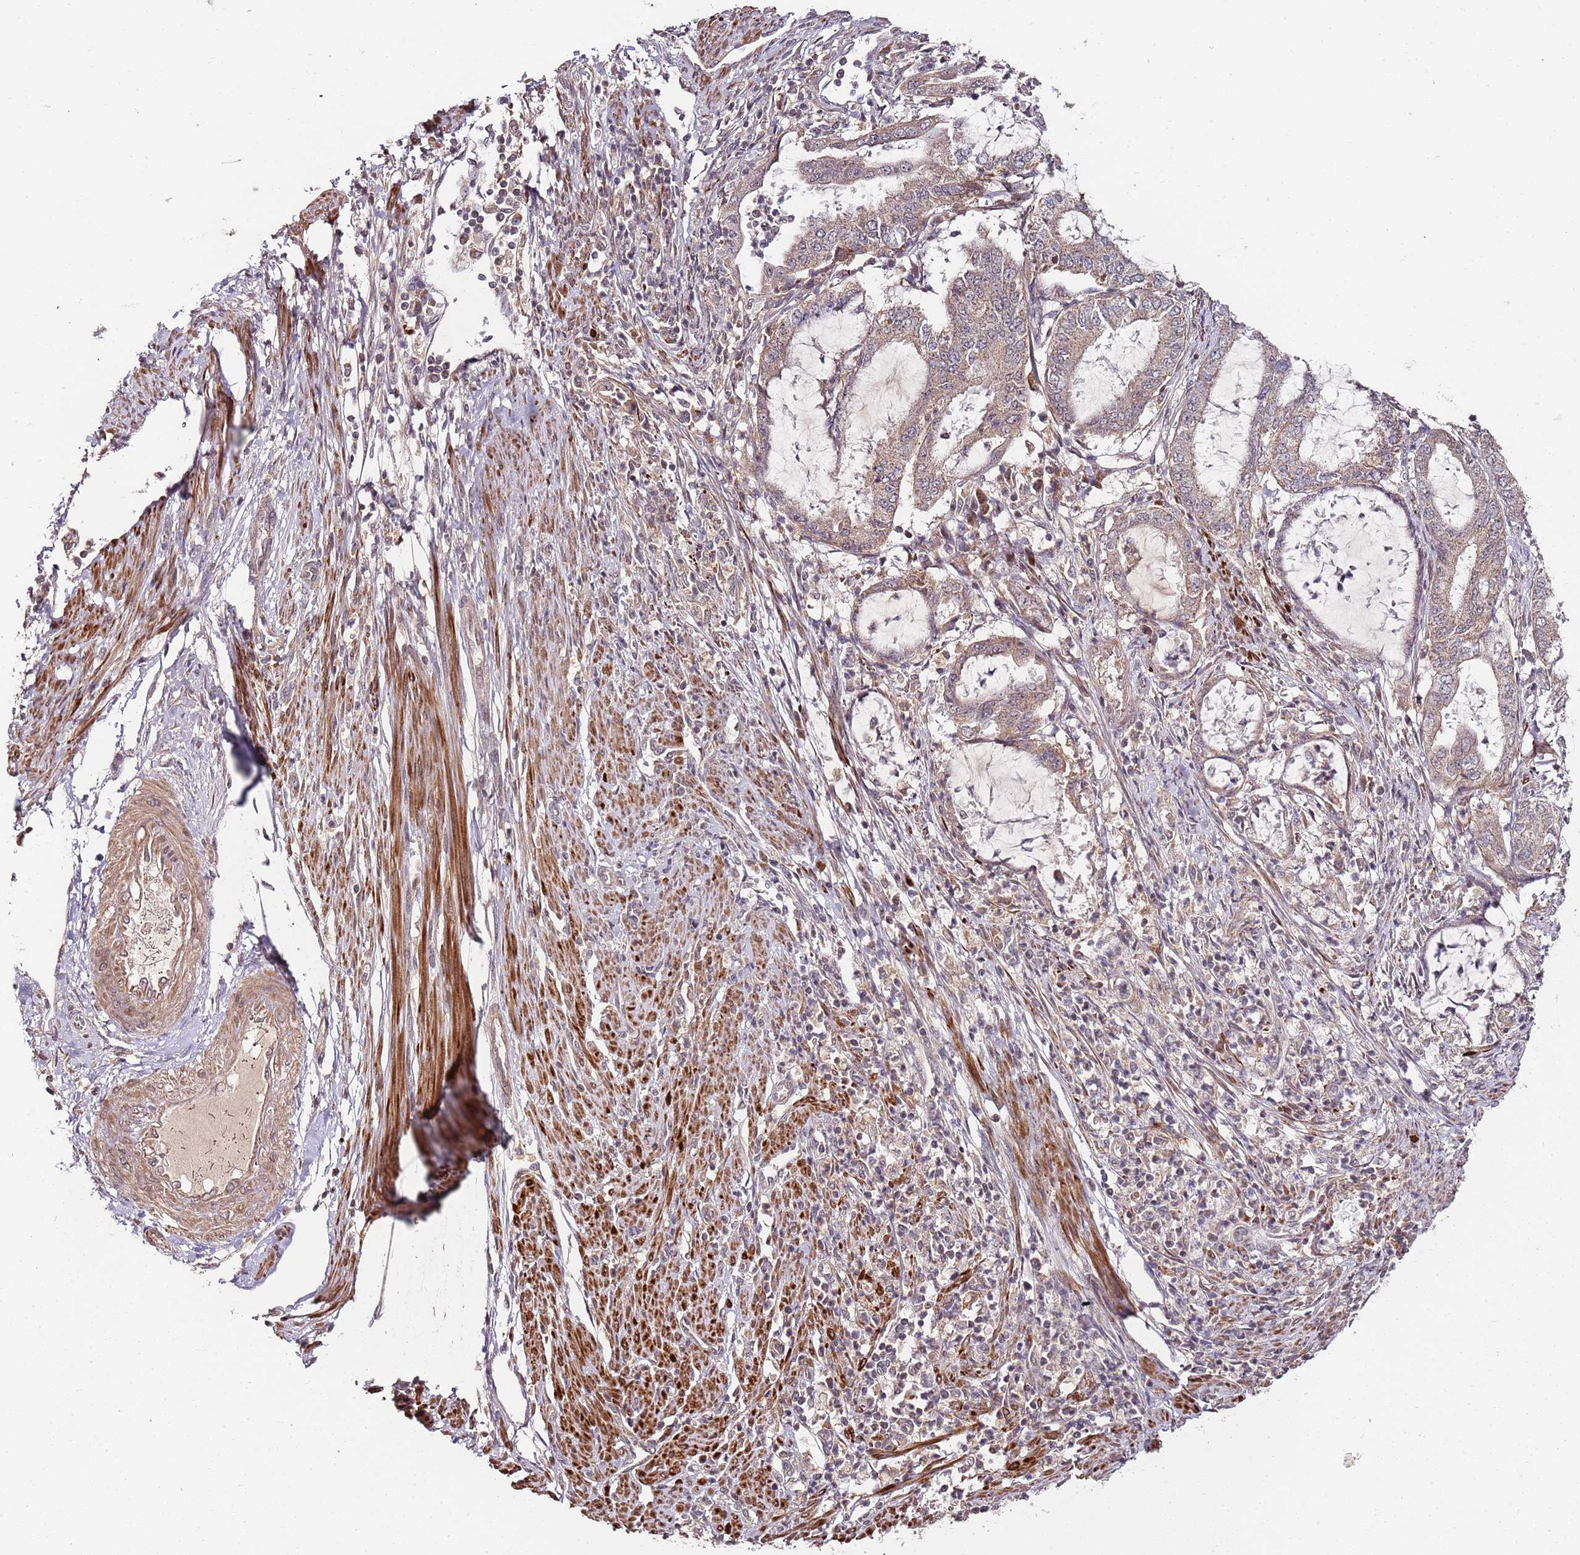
{"staining": {"intensity": "weak", "quantity": ">75%", "location": "cytoplasmic/membranous"}, "tissue": "endometrial cancer", "cell_type": "Tumor cells", "image_type": "cancer", "snomed": [{"axis": "morphology", "description": "Adenocarcinoma, NOS"}, {"axis": "topography", "description": "Endometrium"}], "caption": "High-power microscopy captured an immunohistochemistry image of endometrial cancer, revealing weak cytoplasmic/membranous positivity in about >75% of tumor cells.", "gene": "LIN37", "patient": {"sex": "female", "age": 51}}